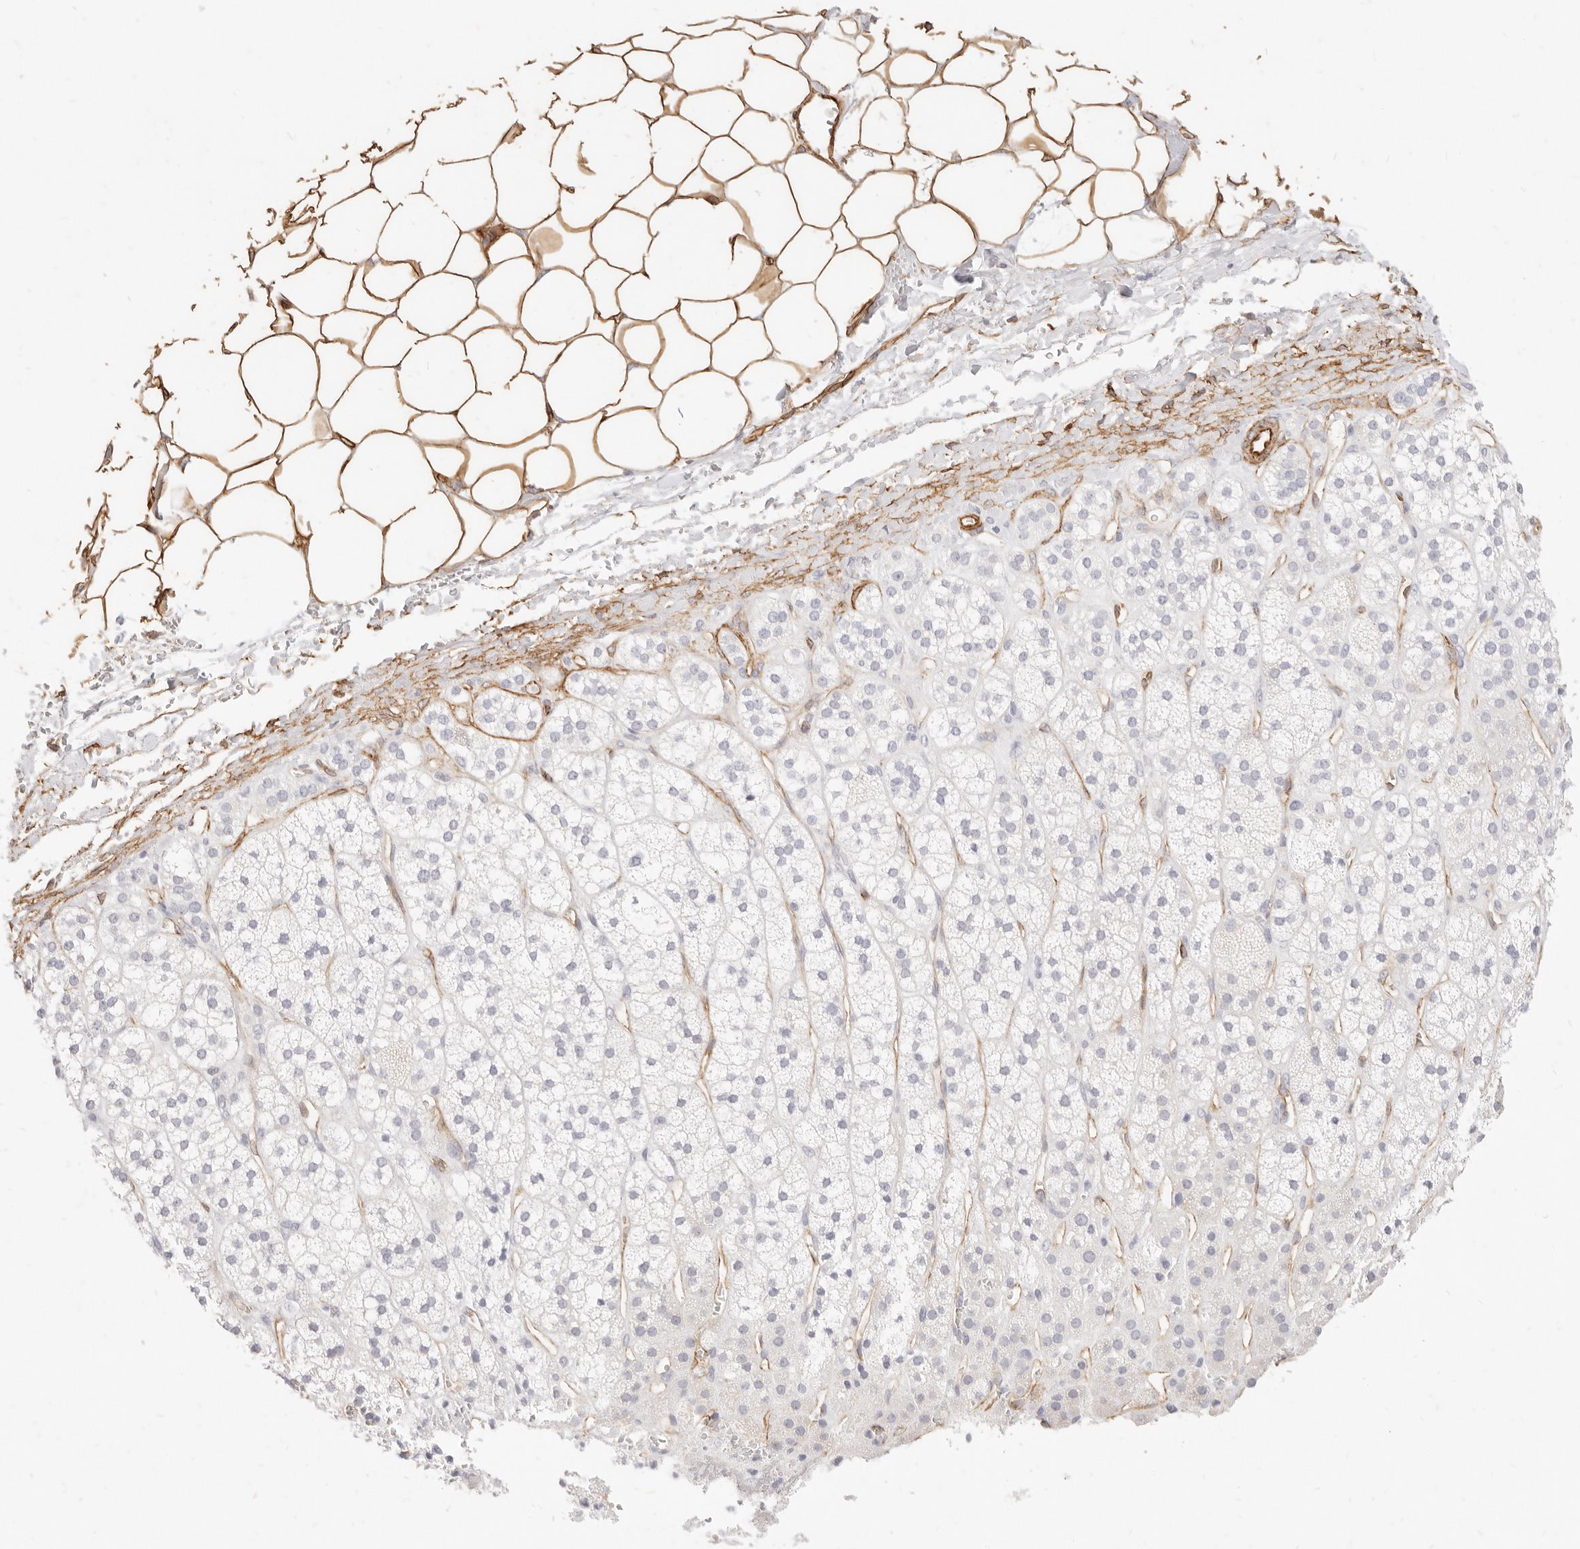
{"staining": {"intensity": "negative", "quantity": "none", "location": "none"}, "tissue": "adrenal gland", "cell_type": "Glandular cells", "image_type": "normal", "snomed": [{"axis": "morphology", "description": "Normal tissue, NOS"}, {"axis": "topography", "description": "Adrenal gland"}], "caption": "Adrenal gland stained for a protein using immunohistochemistry demonstrates no positivity glandular cells.", "gene": "NUS1", "patient": {"sex": "male", "age": 56}}